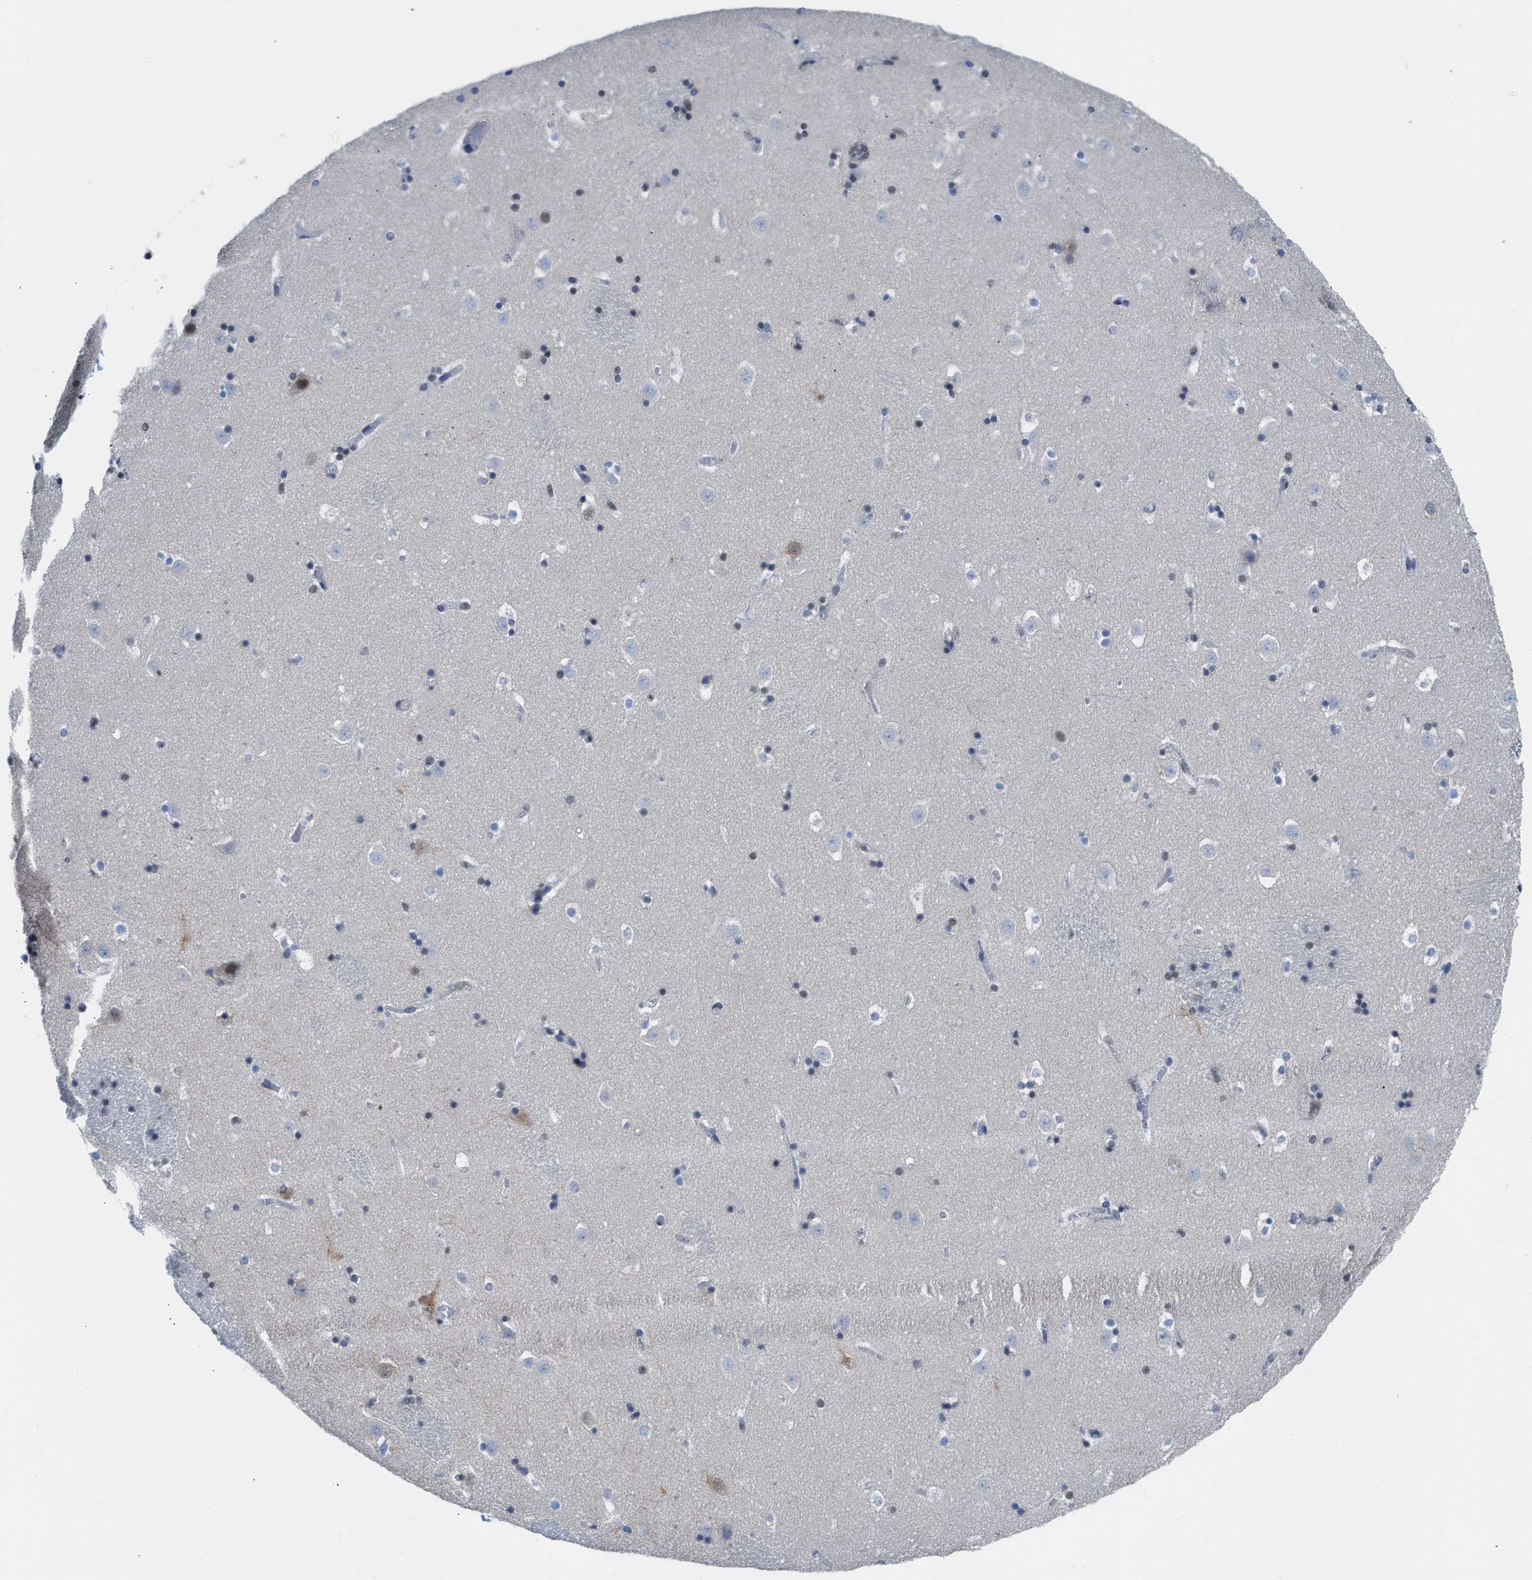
{"staining": {"intensity": "moderate", "quantity": "<25%", "location": "nuclear"}, "tissue": "caudate", "cell_type": "Glial cells", "image_type": "normal", "snomed": [{"axis": "morphology", "description": "Normal tissue, NOS"}, {"axis": "topography", "description": "Lateral ventricle wall"}], "caption": "Immunohistochemistry (IHC) of unremarkable caudate exhibits low levels of moderate nuclear expression in about <25% of glial cells.", "gene": "SCAF4", "patient": {"sex": "male", "age": 45}}